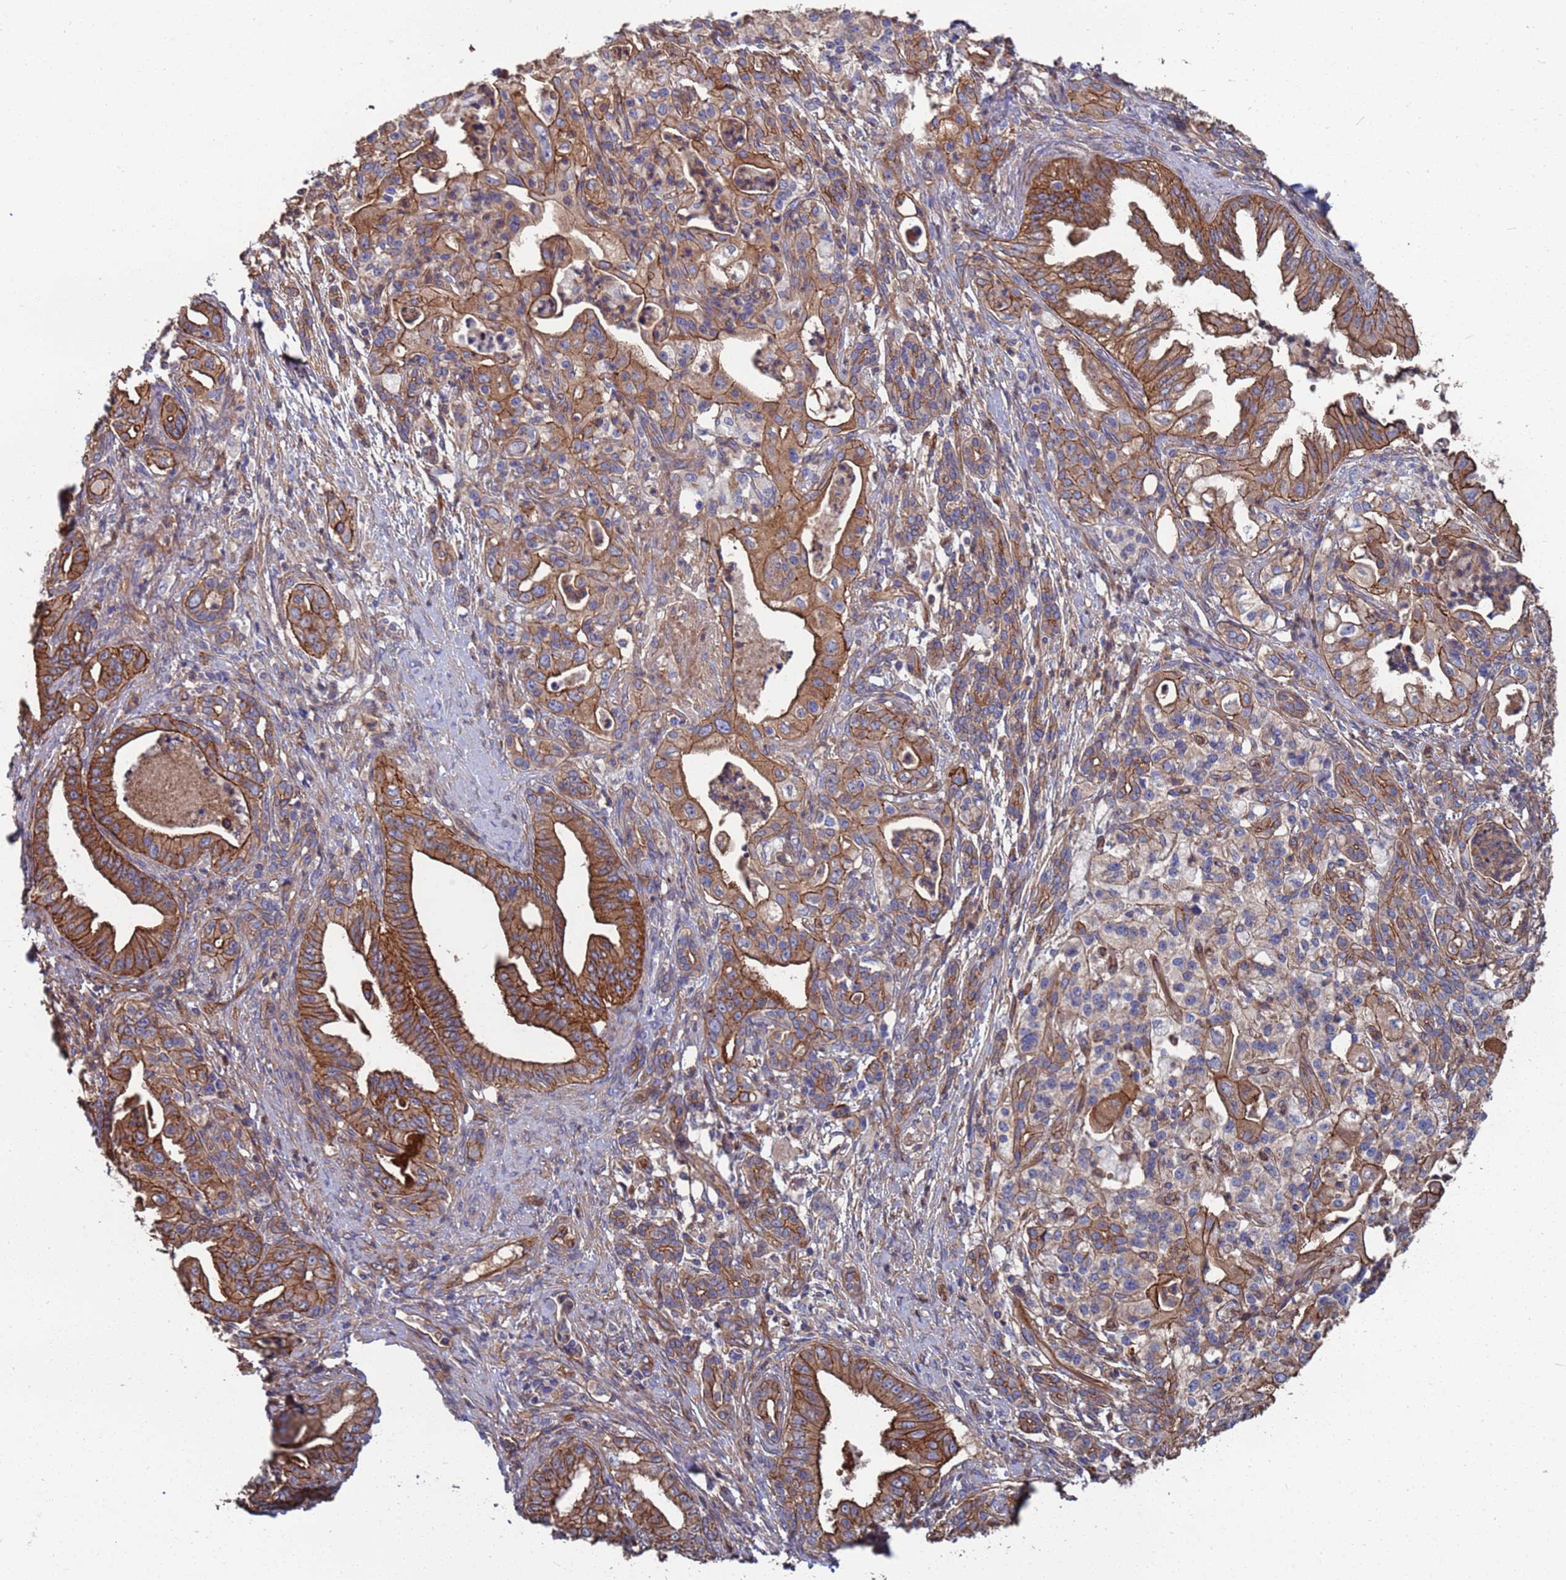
{"staining": {"intensity": "strong", "quantity": ">75%", "location": "cytoplasmic/membranous"}, "tissue": "pancreatic cancer", "cell_type": "Tumor cells", "image_type": "cancer", "snomed": [{"axis": "morphology", "description": "Adenocarcinoma, NOS"}, {"axis": "topography", "description": "Pancreas"}], "caption": "Immunohistochemical staining of pancreatic cancer demonstrates high levels of strong cytoplasmic/membranous staining in approximately >75% of tumor cells. Ihc stains the protein in brown and the nuclei are stained blue.", "gene": "NDUFAF6", "patient": {"sex": "male", "age": 58}}